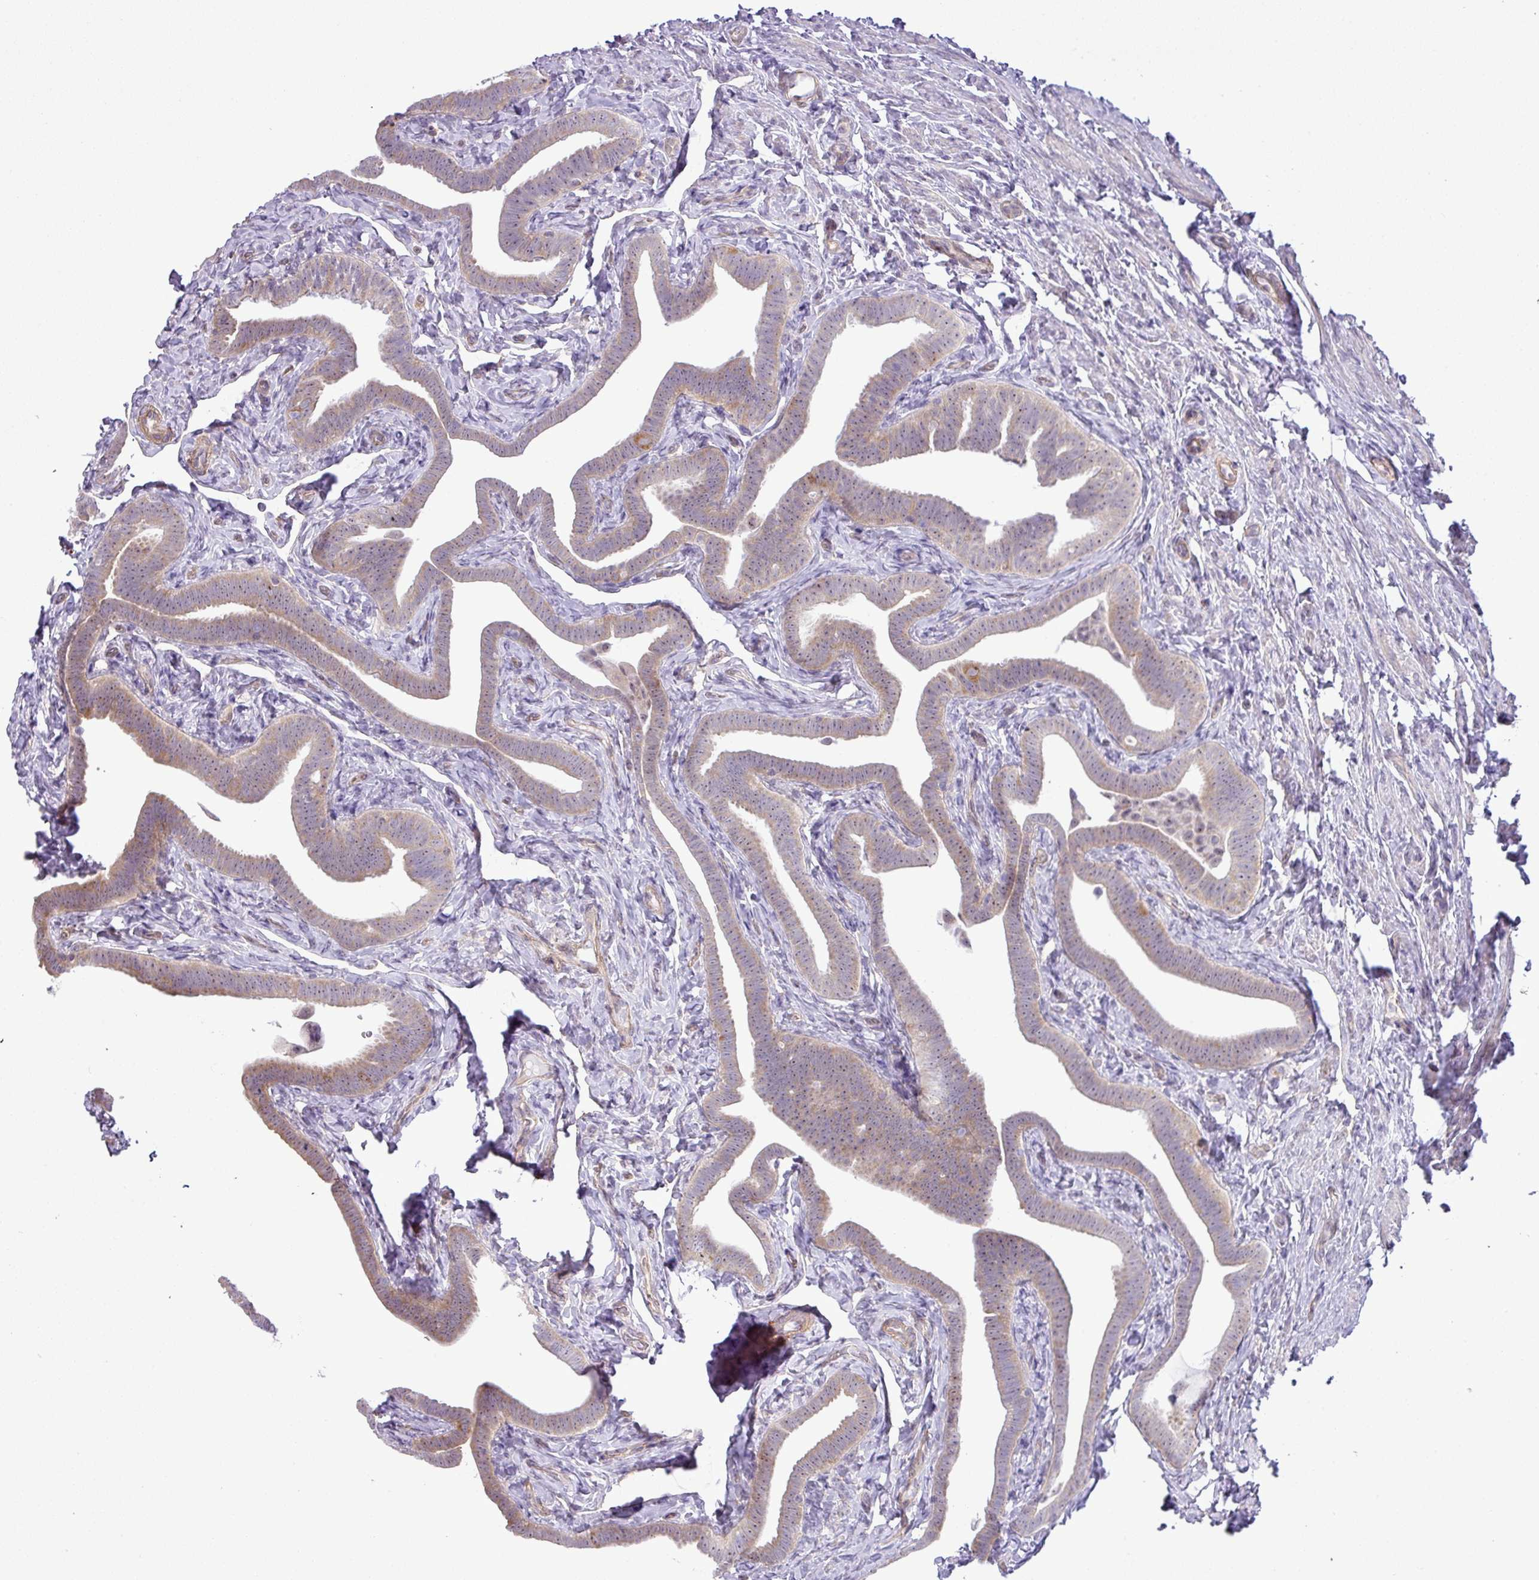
{"staining": {"intensity": "moderate", "quantity": "25%-75%", "location": "cytoplasmic/membranous,nuclear"}, "tissue": "fallopian tube", "cell_type": "Glandular cells", "image_type": "normal", "snomed": [{"axis": "morphology", "description": "Normal tissue, NOS"}, {"axis": "topography", "description": "Fallopian tube"}], "caption": "A high-resolution micrograph shows immunohistochemistry (IHC) staining of unremarkable fallopian tube, which displays moderate cytoplasmic/membranous,nuclear expression in approximately 25%-75% of glandular cells. (Brightfield microscopy of DAB IHC at high magnification).", "gene": "MAK16", "patient": {"sex": "female", "age": 69}}